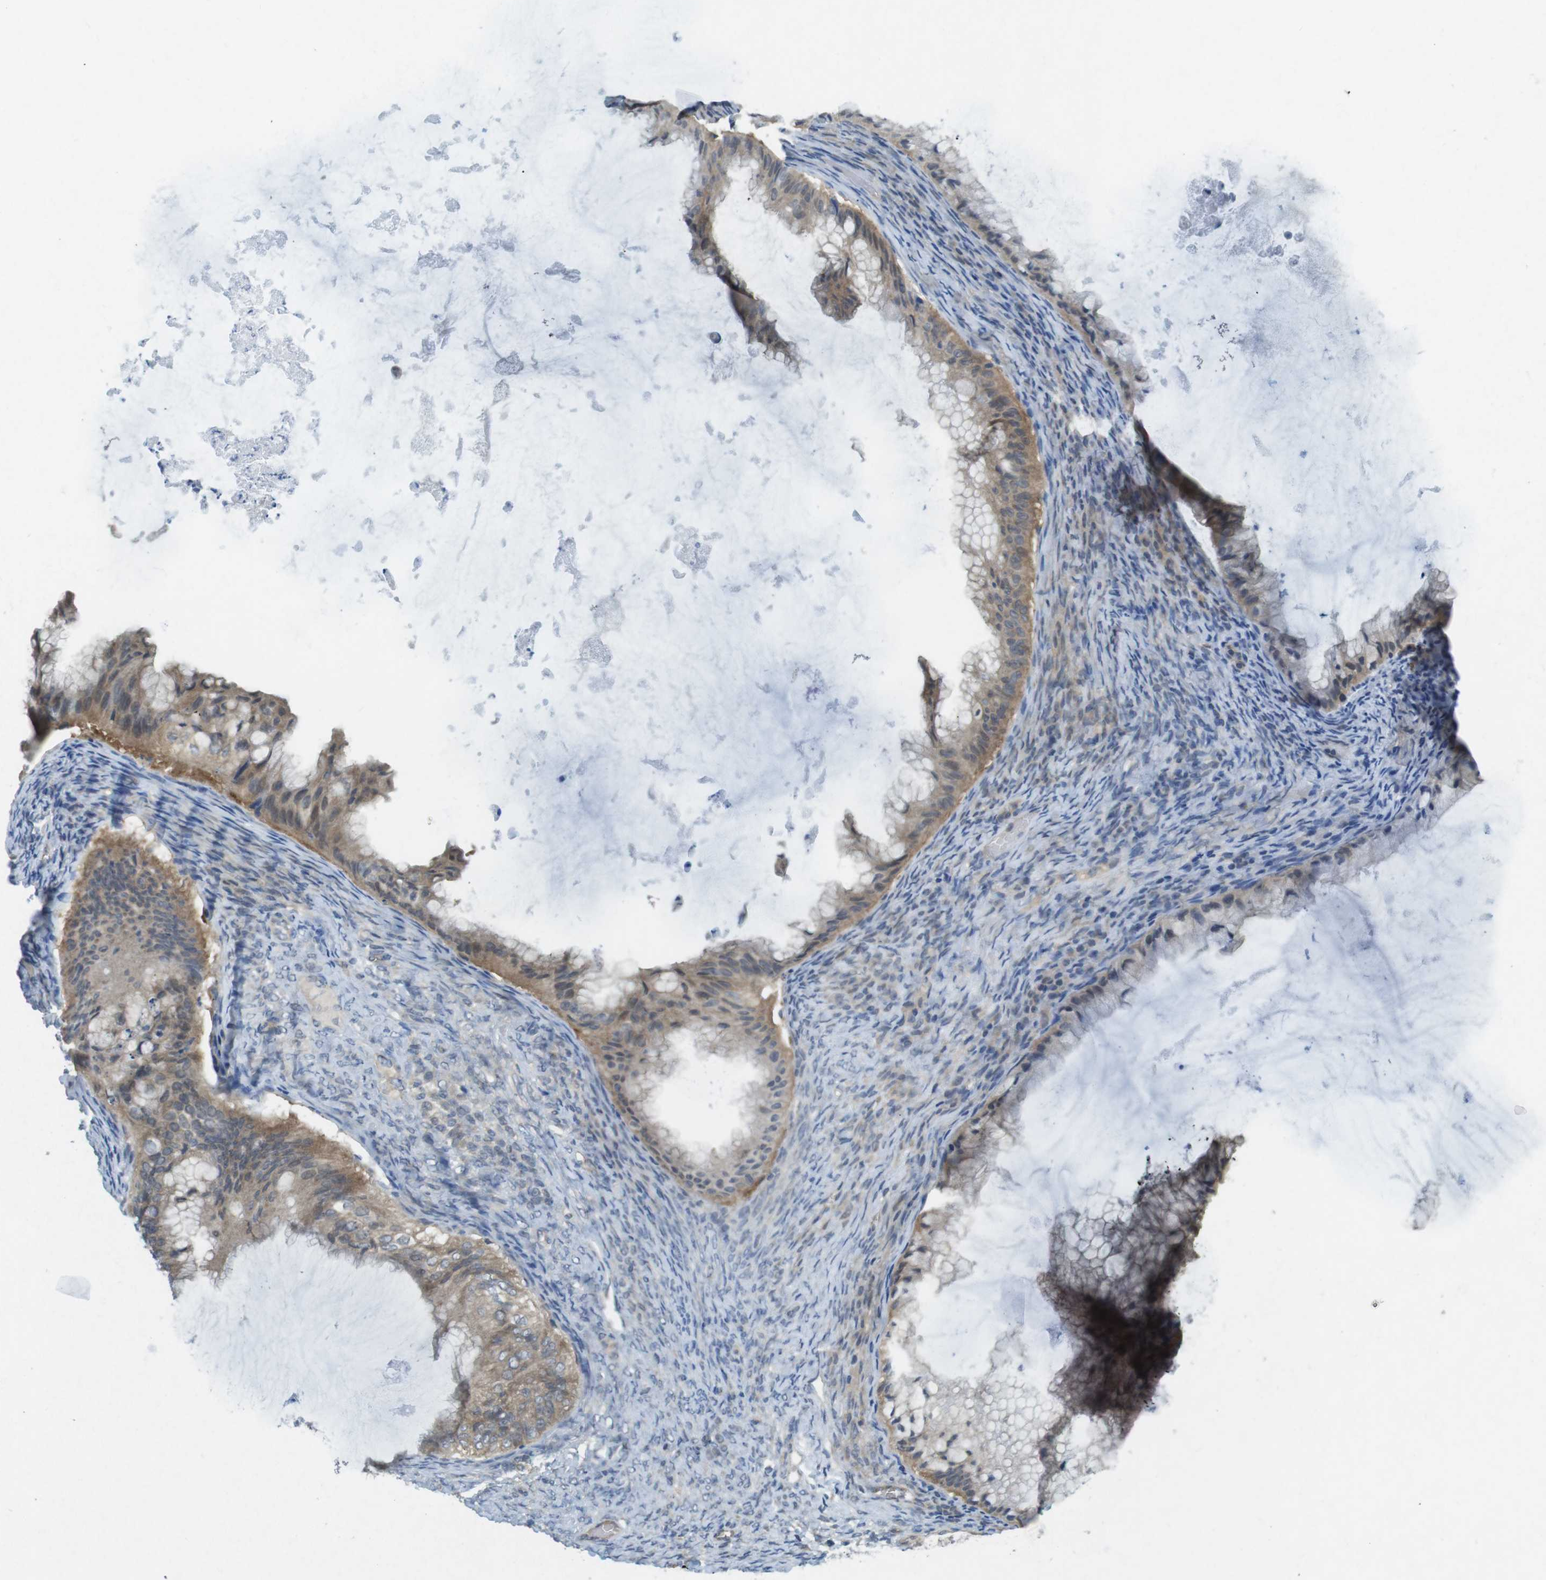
{"staining": {"intensity": "weak", "quantity": "25%-75%", "location": "cytoplasmic/membranous"}, "tissue": "ovarian cancer", "cell_type": "Tumor cells", "image_type": "cancer", "snomed": [{"axis": "morphology", "description": "Cystadenocarcinoma, mucinous, NOS"}, {"axis": "topography", "description": "Ovary"}], "caption": "The immunohistochemical stain labels weak cytoplasmic/membranous positivity in tumor cells of mucinous cystadenocarcinoma (ovarian) tissue. (IHC, brightfield microscopy, high magnification).", "gene": "SUGT1", "patient": {"sex": "female", "age": 61}}